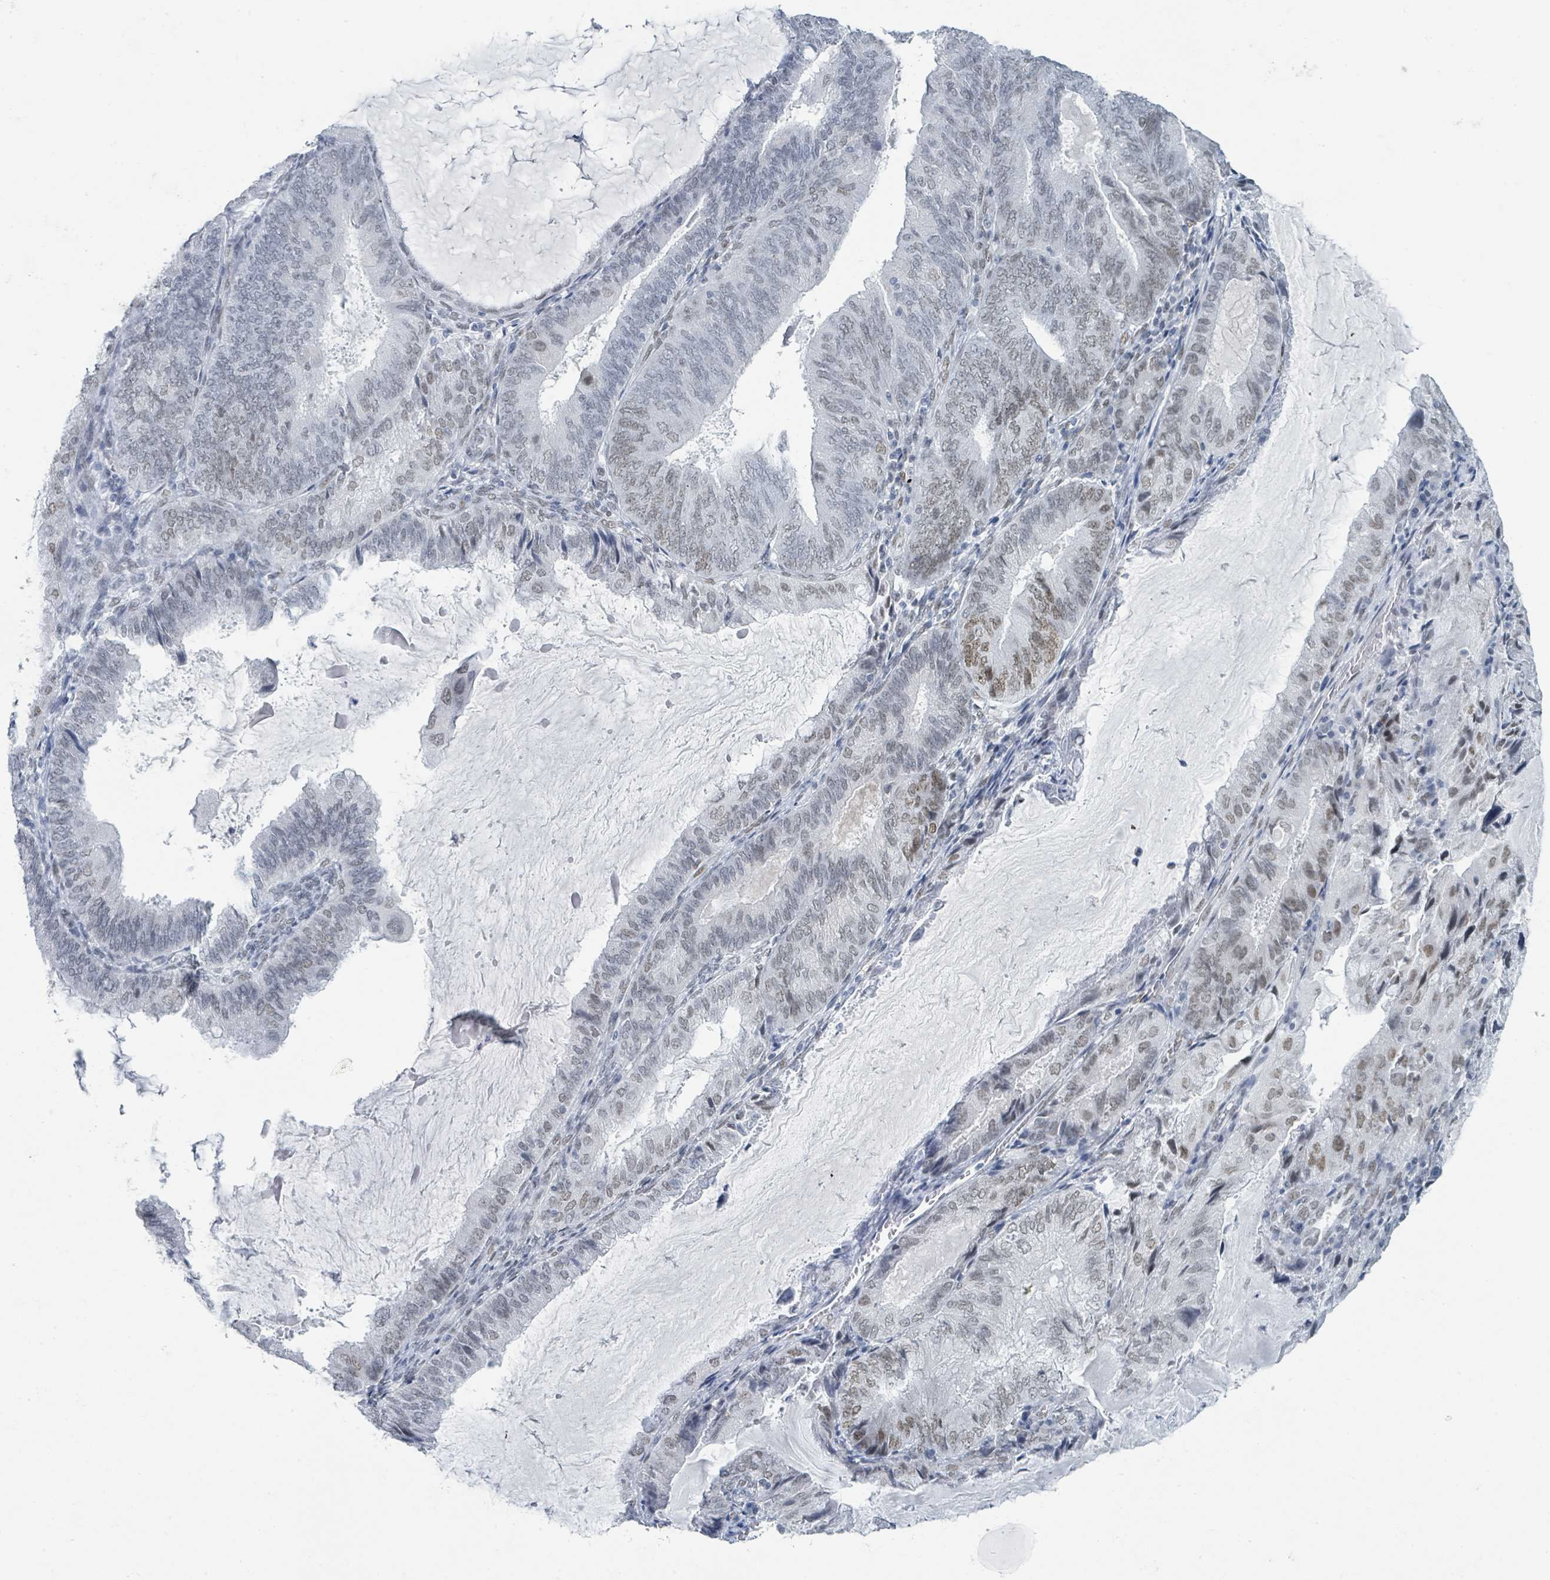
{"staining": {"intensity": "moderate", "quantity": "<25%", "location": "nuclear"}, "tissue": "endometrial cancer", "cell_type": "Tumor cells", "image_type": "cancer", "snomed": [{"axis": "morphology", "description": "Adenocarcinoma, NOS"}, {"axis": "topography", "description": "Endometrium"}], "caption": "Immunohistochemistry (IHC) (DAB) staining of human adenocarcinoma (endometrial) reveals moderate nuclear protein expression in approximately <25% of tumor cells. Using DAB (3,3'-diaminobenzidine) (brown) and hematoxylin (blue) stains, captured at high magnification using brightfield microscopy.", "gene": "EHMT2", "patient": {"sex": "female", "age": 81}}